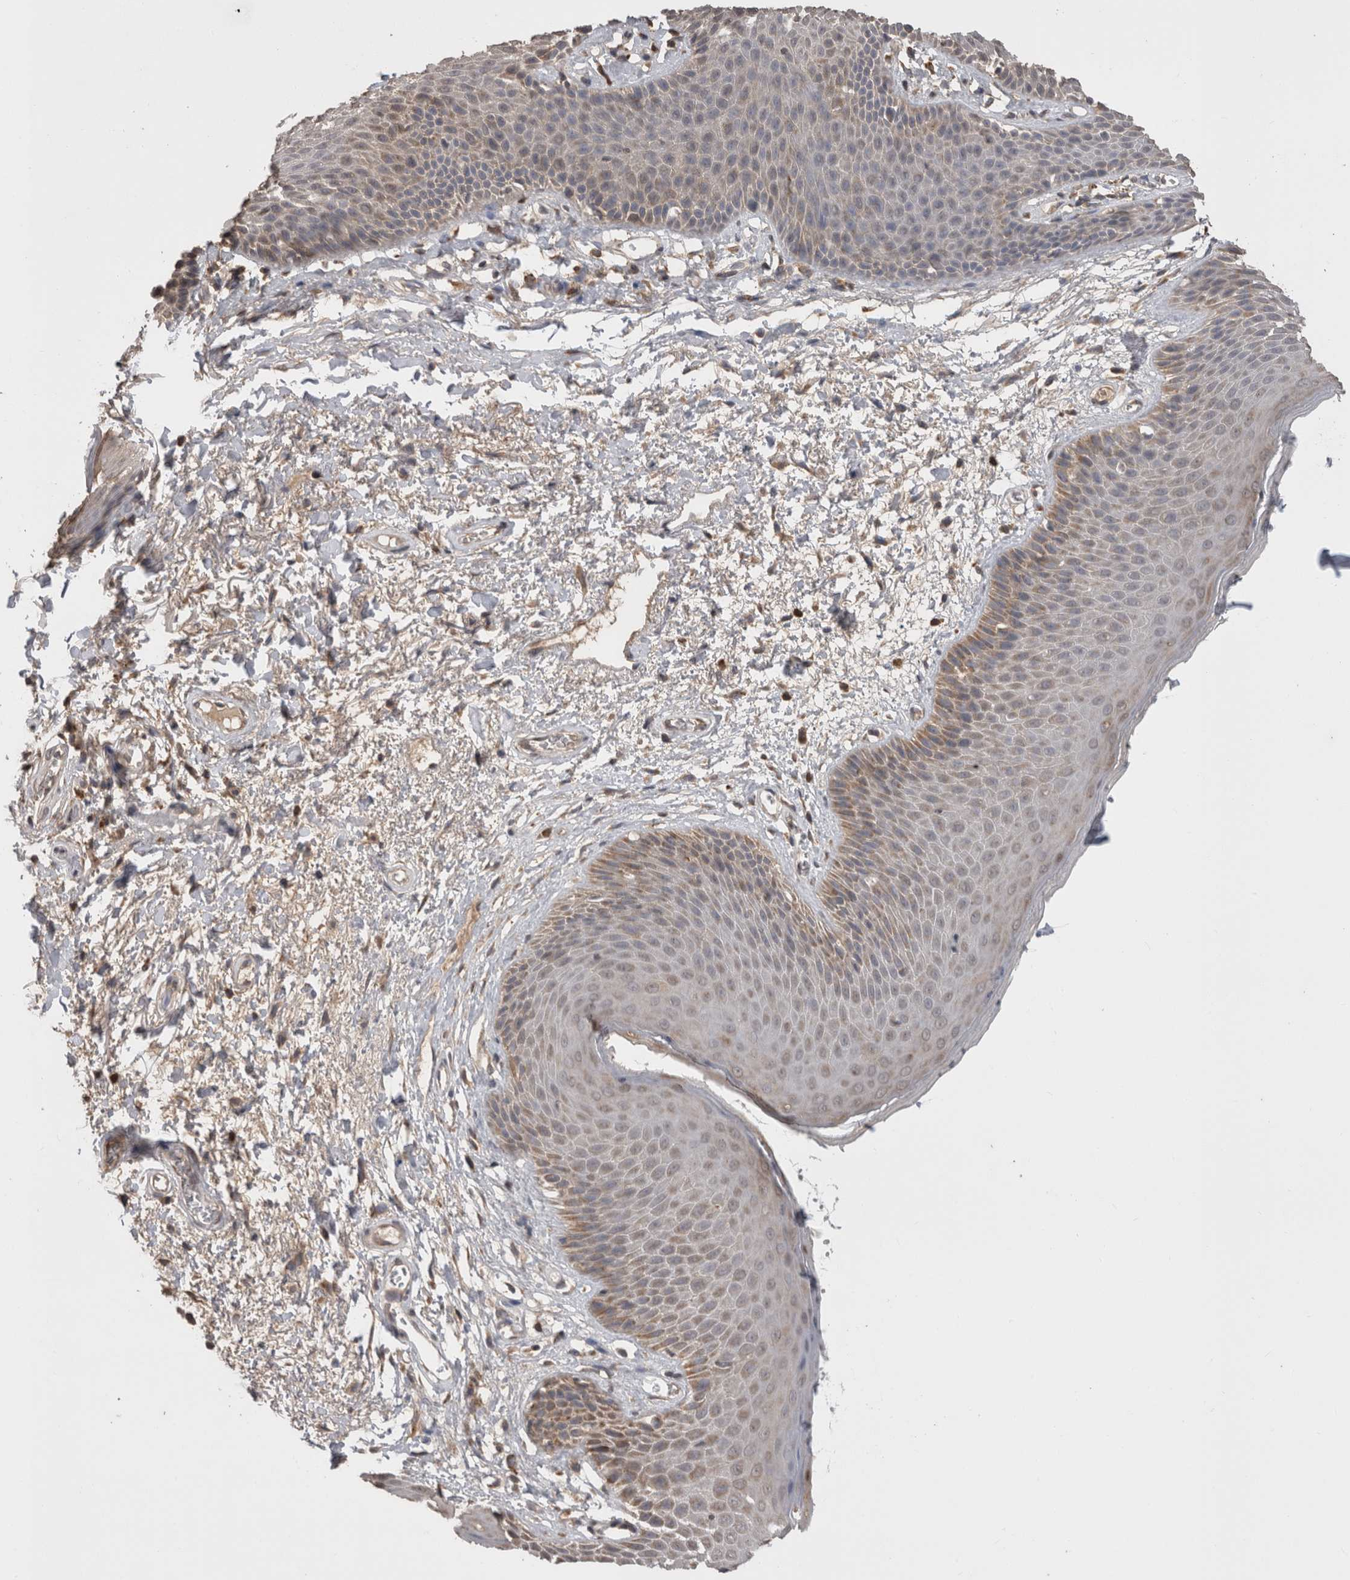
{"staining": {"intensity": "weak", "quantity": "25%-75%", "location": "cytoplasmic/membranous"}, "tissue": "skin", "cell_type": "Epidermal cells", "image_type": "normal", "snomed": [{"axis": "morphology", "description": "Normal tissue, NOS"}, {"axis": "topography", "description": "Anal"}], "caption": "The immunohistochemical stain highlights weak cytoplasmic/membranous expression in epidermal cells of benign skin. (DAB IHC with brightfield microscopy, high magnification).", "gene": "PREP", "patient": {"sex": "male", "age": 74}}